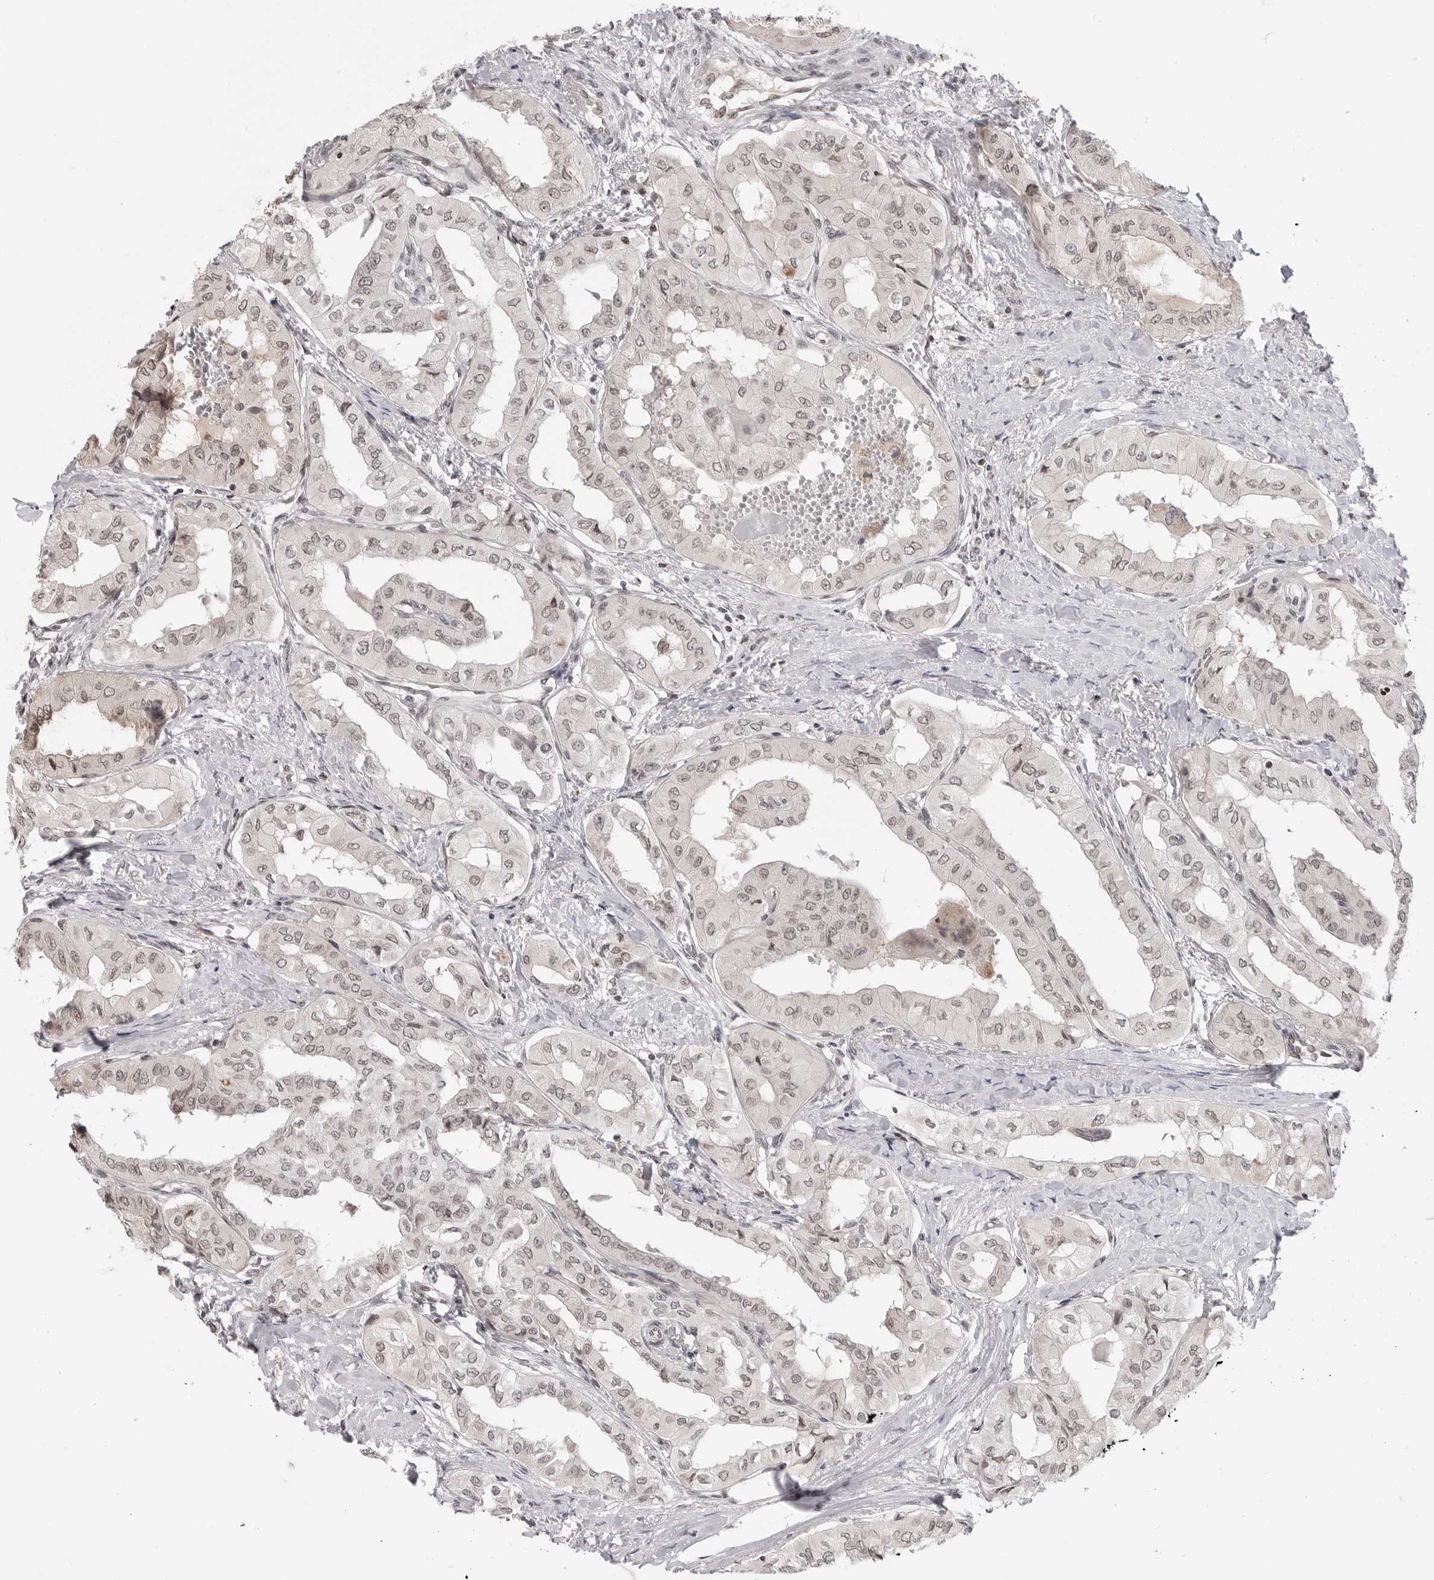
{"staining": {"intensity": "negative", "quantity": "none", "location": "none"}, "tissue": "thyroid cancer", "cell_type": "Tumor cells", "image_type": "cancer", "snomed": [{"axis": "morphology", "description": "Papillary adenocarcinoma, NOS"}, {"axis": "topography", "description": "Thyroid gland"}], "caption": "Thyroid cancer was stained to show a protein in brown. There is no significant positivity in tumor cells. The staining was performed using DAB to visualize the protein expression in brown, while the nuclei were stained in blue with hematoxylin (Magnification: 20x).", "gene": "C8orf33", "patient": {"sex": "female", "age": 59}}